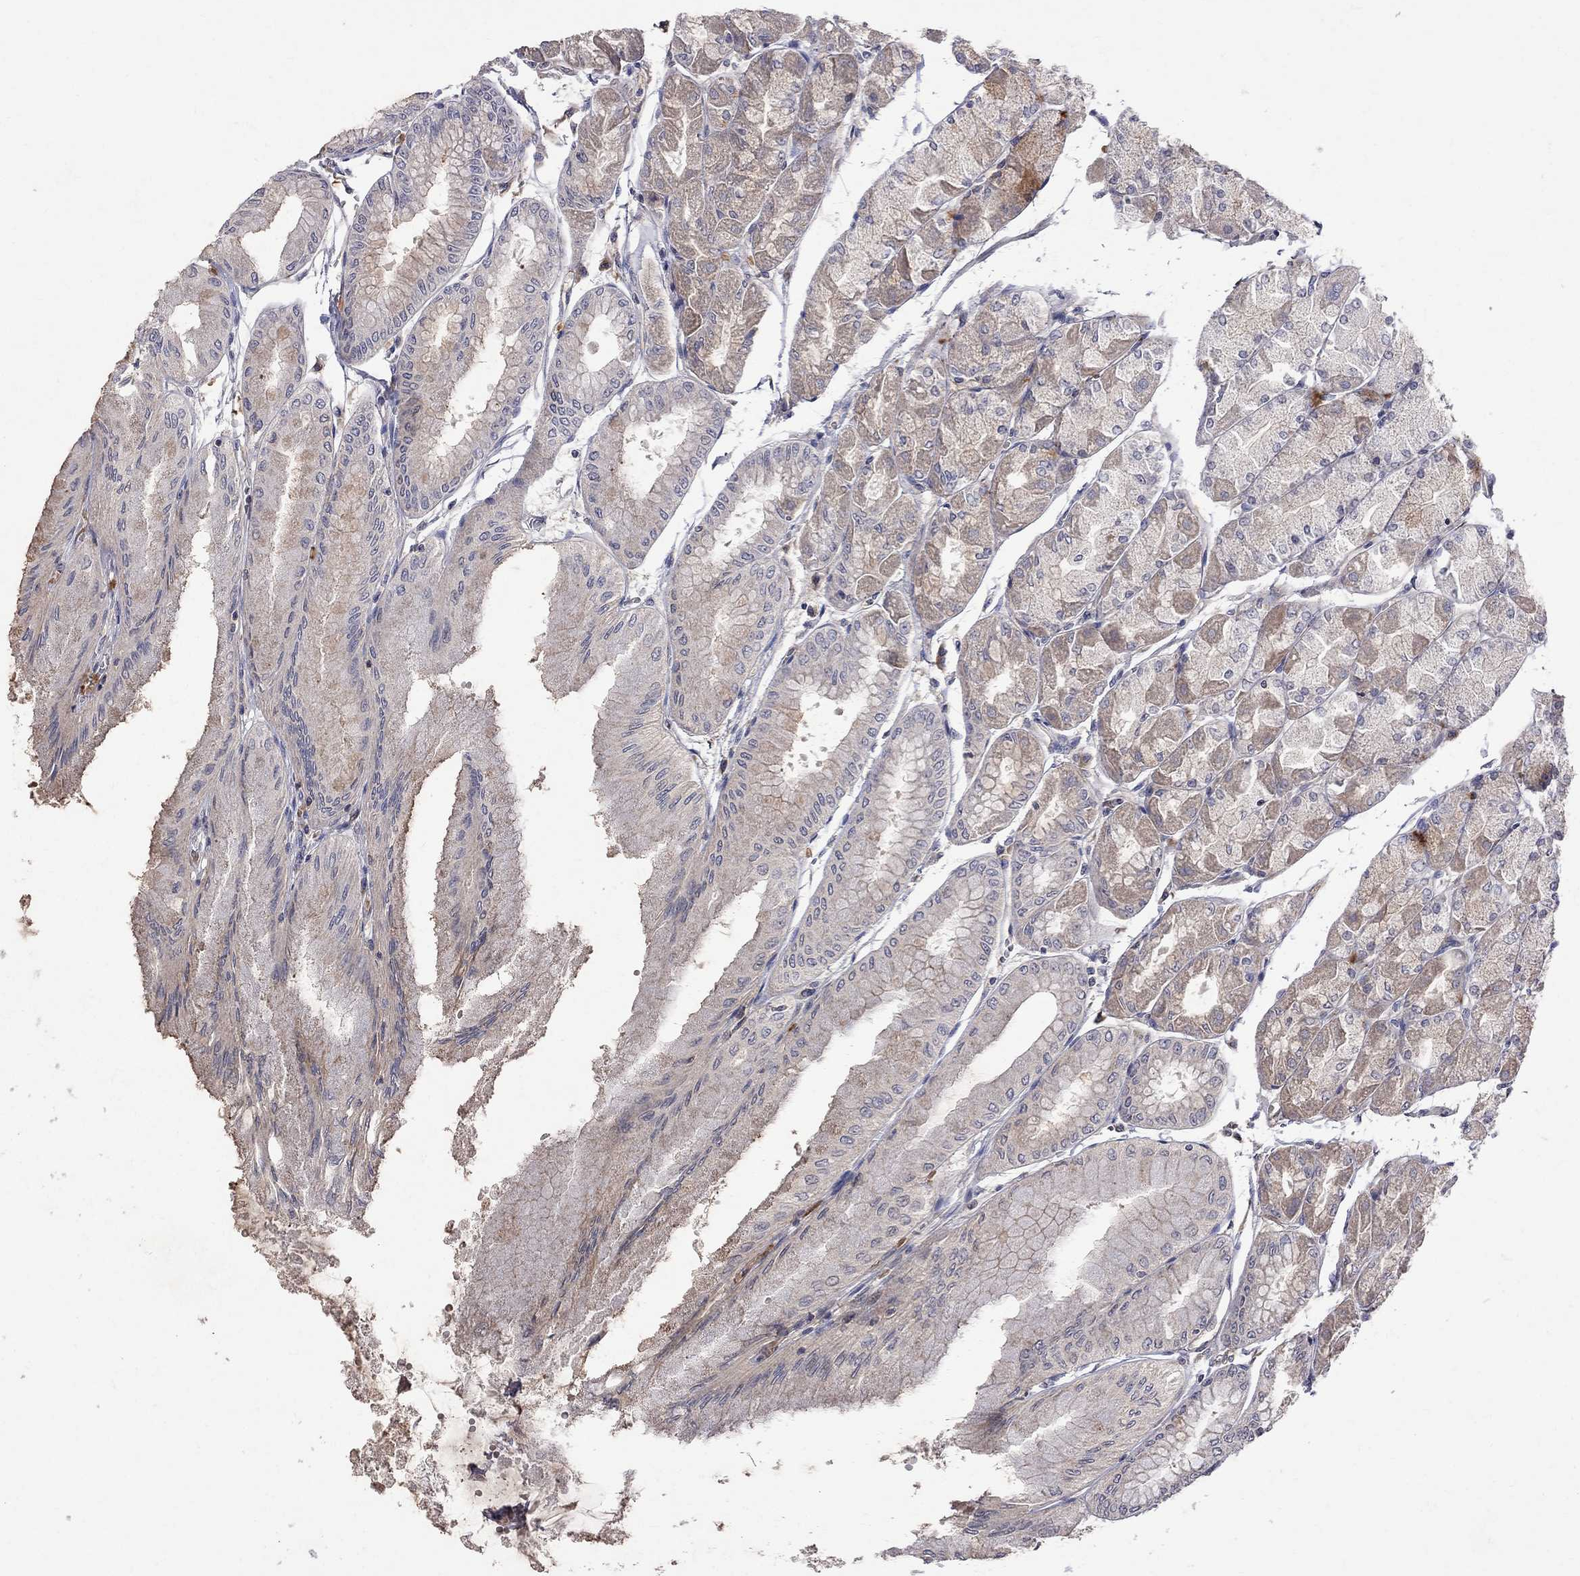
{"staining": {"intensity": "weak", "quantity": "25%-75%", "location": "cytoplasmic/membranous"}, "tissue": "stomach", "cell_type": "Glandular cells", "image_type": "normal", "snomed": [{"axis": "morphology", "description": "Normal tissue, NOS"}, {"axis": "topography", "description": "Stomach, upper"}], "caption": "Immunohistochemical staining of normal stomach displays 25%-75% levels of weak cytoplasmic/membranous protein staining in approximately 25%-75% of glandular cells.", "gene": "ABI3", "patient": {"sex": "male", "age": 60}}